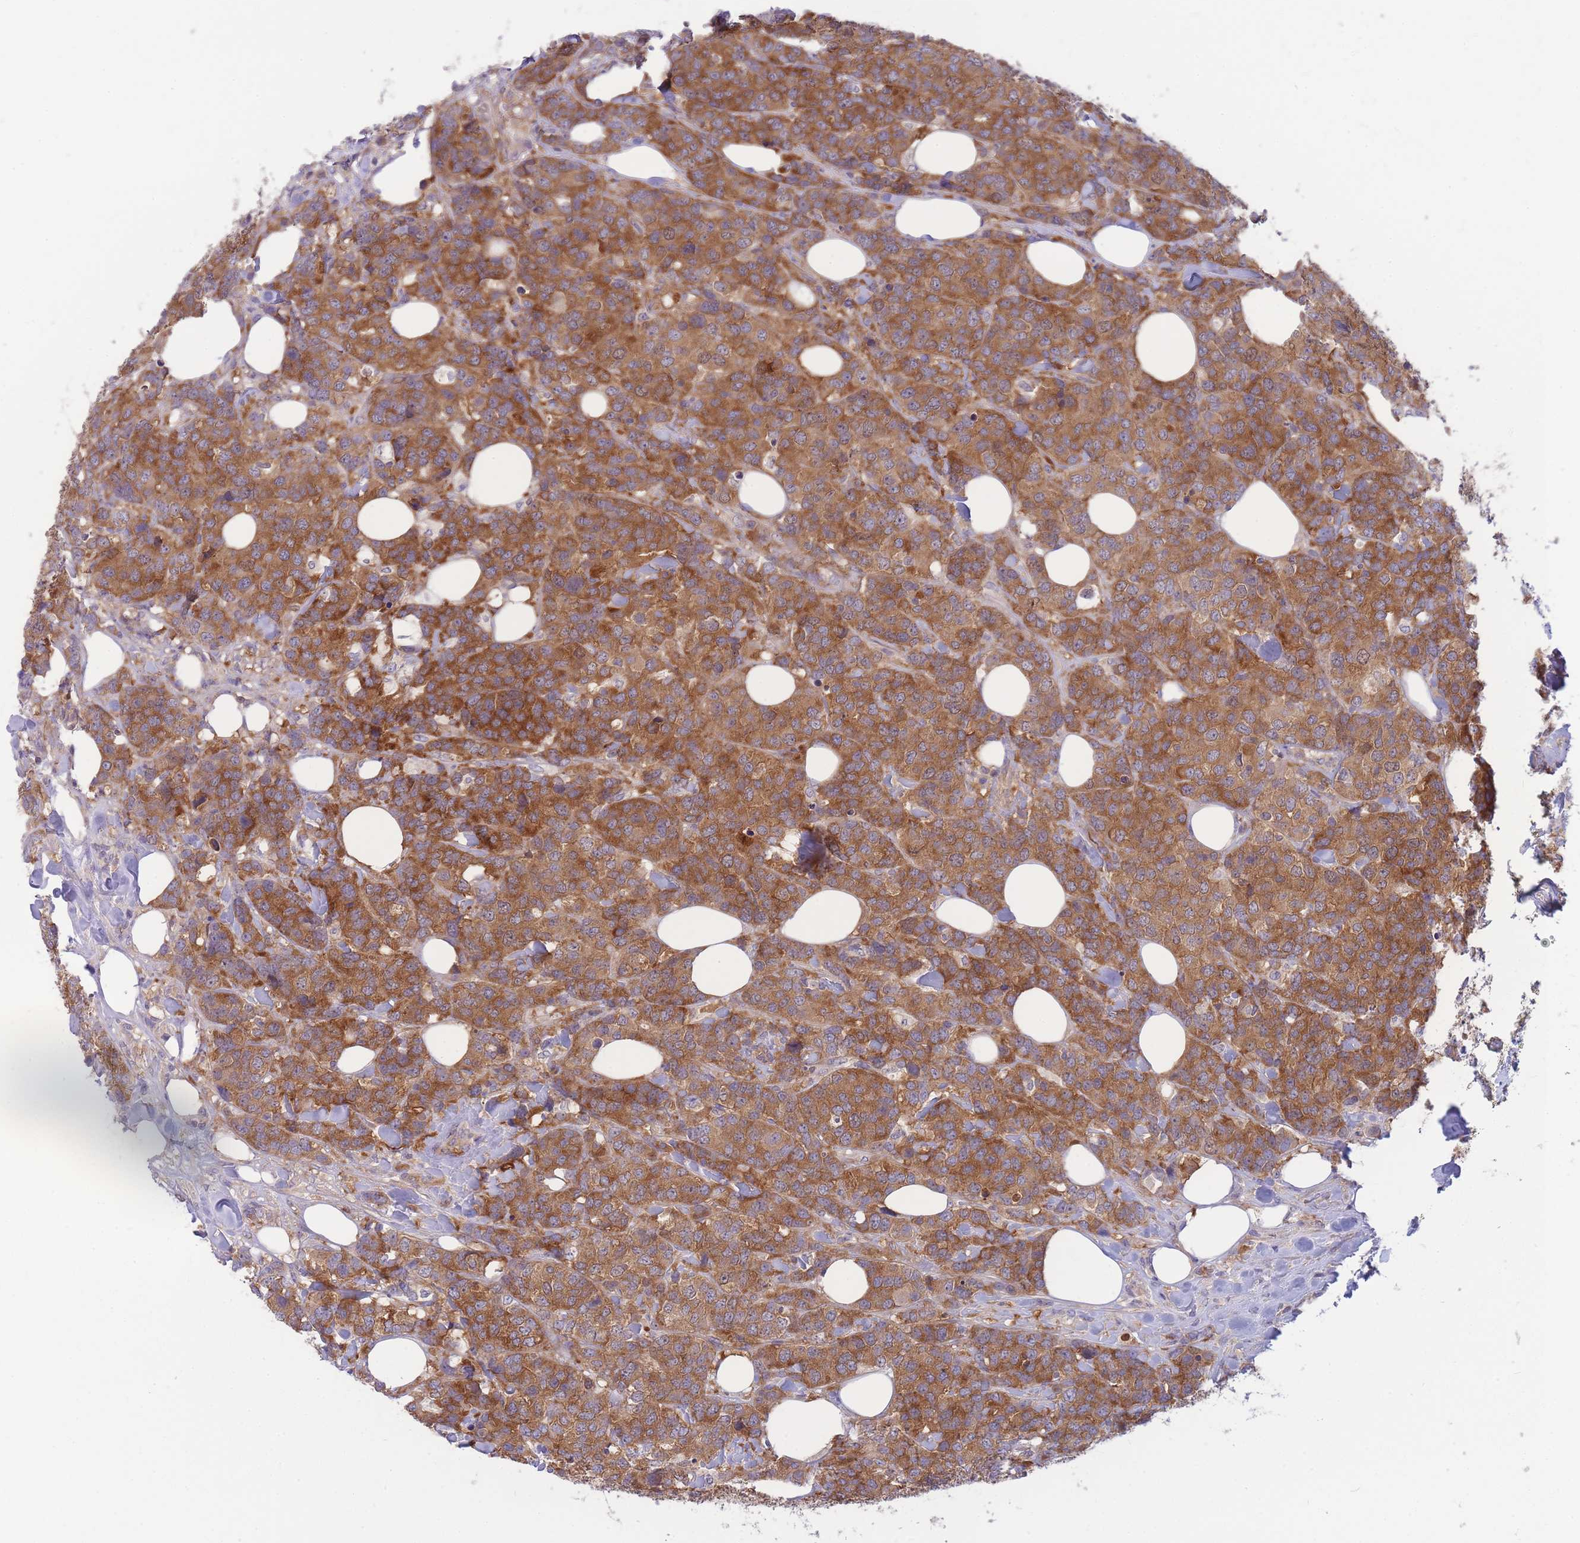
{"staining": {"intensity": "moderate", "quantity": ">75%", "location": "cytoplasmic/membranous"}, "tissue": "breast cancer", "cell_type": "Tumor cells", "image_type": "cancer", "snomed": [{"axis": "morphology", "description": "Lobular carcinoma"}, {"axis": "topography", "description": "Breast"}], "caption": "Lobular carcinoma (breast) tissue displays moderate cytoplasmic/membranous staining in approximately >75% of tumor cells, visualized by immunohistochemistry. (DAB (3,3'-diaminobenzidine) IHC with brightfield microscopy, high magnification).", "gene": "PFDN6", "patient": {"sex": "female", "age": 59}}